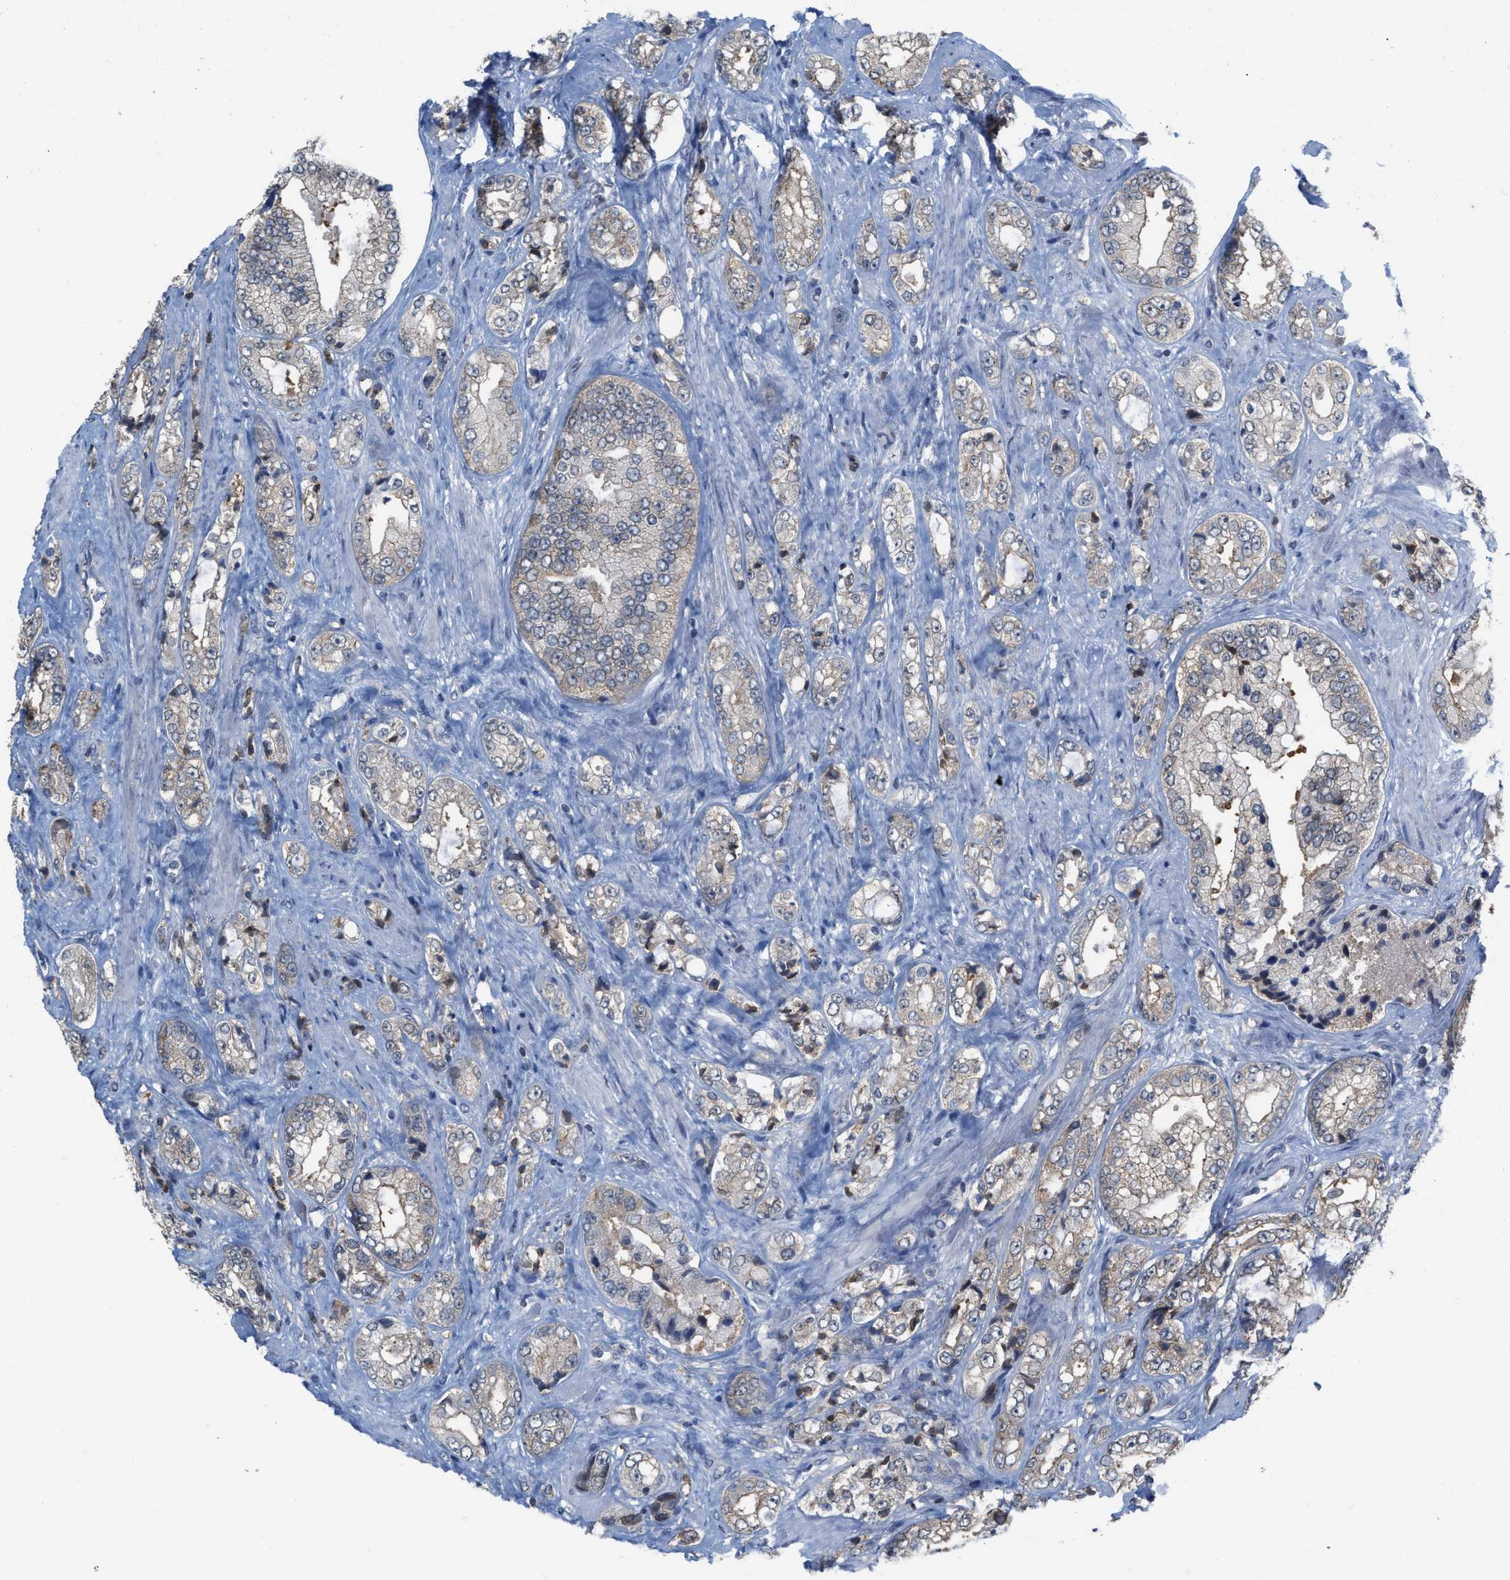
{"staining": {"intensity": "weak", "quantity": "<25%", "location": "cytoplasmic/membranous"}, "tissue": "prostate cancer", "cell_type": "Tumor cells", "image_type": "cancer", "snomed": [{"axis": "morphology", "description": "Adenocarcinoma, High grade"}, {"axis": "topography", "description": "Prostate"}], "caption": "Tumor cells show no significant protein expression in adenocarcinoma (high-grade) (prostate). (DAB (3,3'-diaminobenzidine) immunohistochemistry visualized using brightfield microscopy, high magnification).", "gene": "BAIAP2L1", "patient": {"sex": "male", "age": 61}}